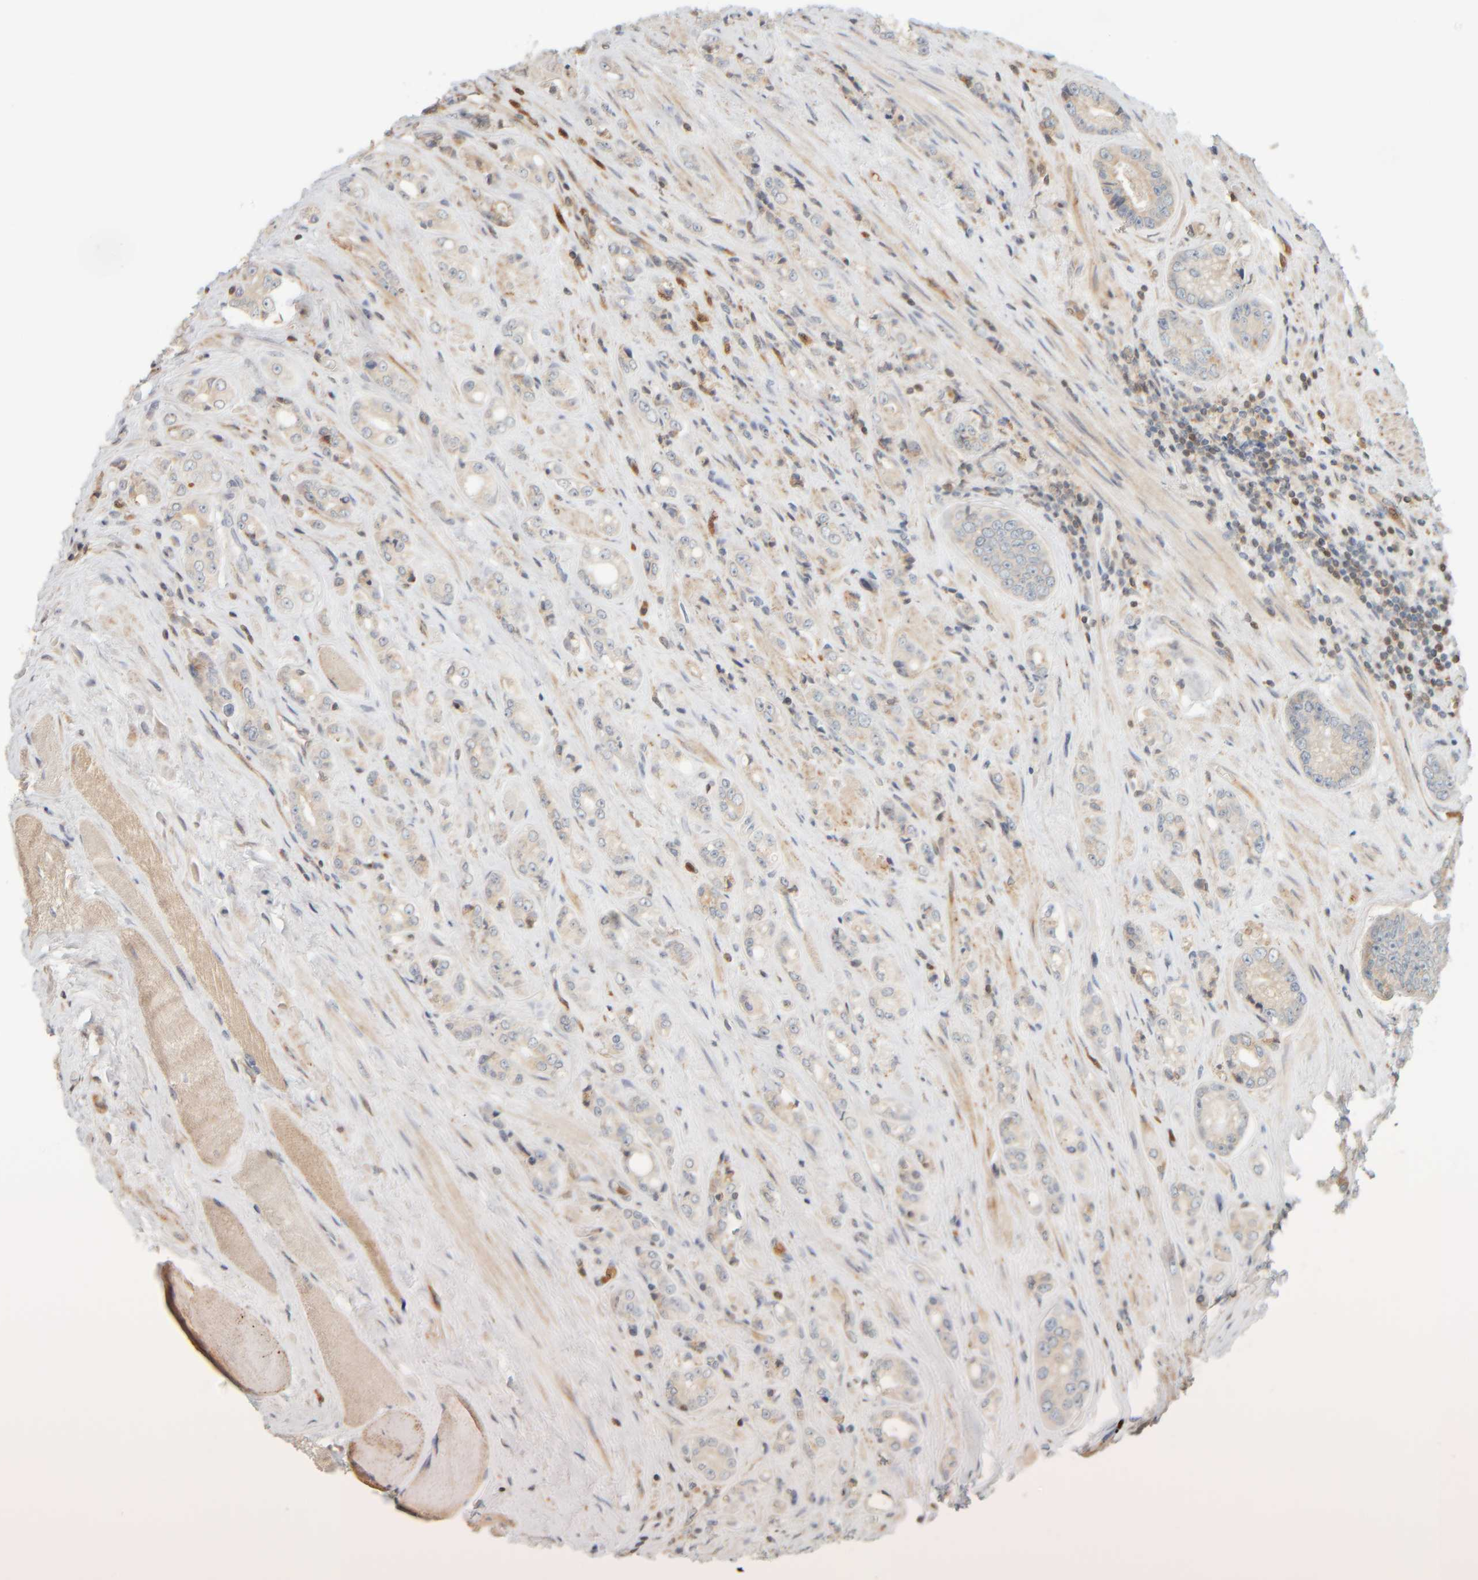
{"staining": {"intensity": "weak", "quantity": "<25%", "location": "cytoplasmic/membranous"}, "tissue": "prostate cancer", "cell_type": "Tumor cells", "image_type": "cancer", "snomed": [{"axis": "morphology", "description": "Adenocarcinoma, High grade"}, {"axis": "topography", "description": "Prostate"}], "caption": "Immunohistochemistry (IHC) micrograph of neoplastic tissue: high-grade adenocarcinoma (prostate) stained with DAB (3,3'-diaminobenzidine) exhibits no significant protein positivity in tumor cells.", "gene": "PTGES3L-AARSD1", "patient": {"sex": "male", "age": 61}}